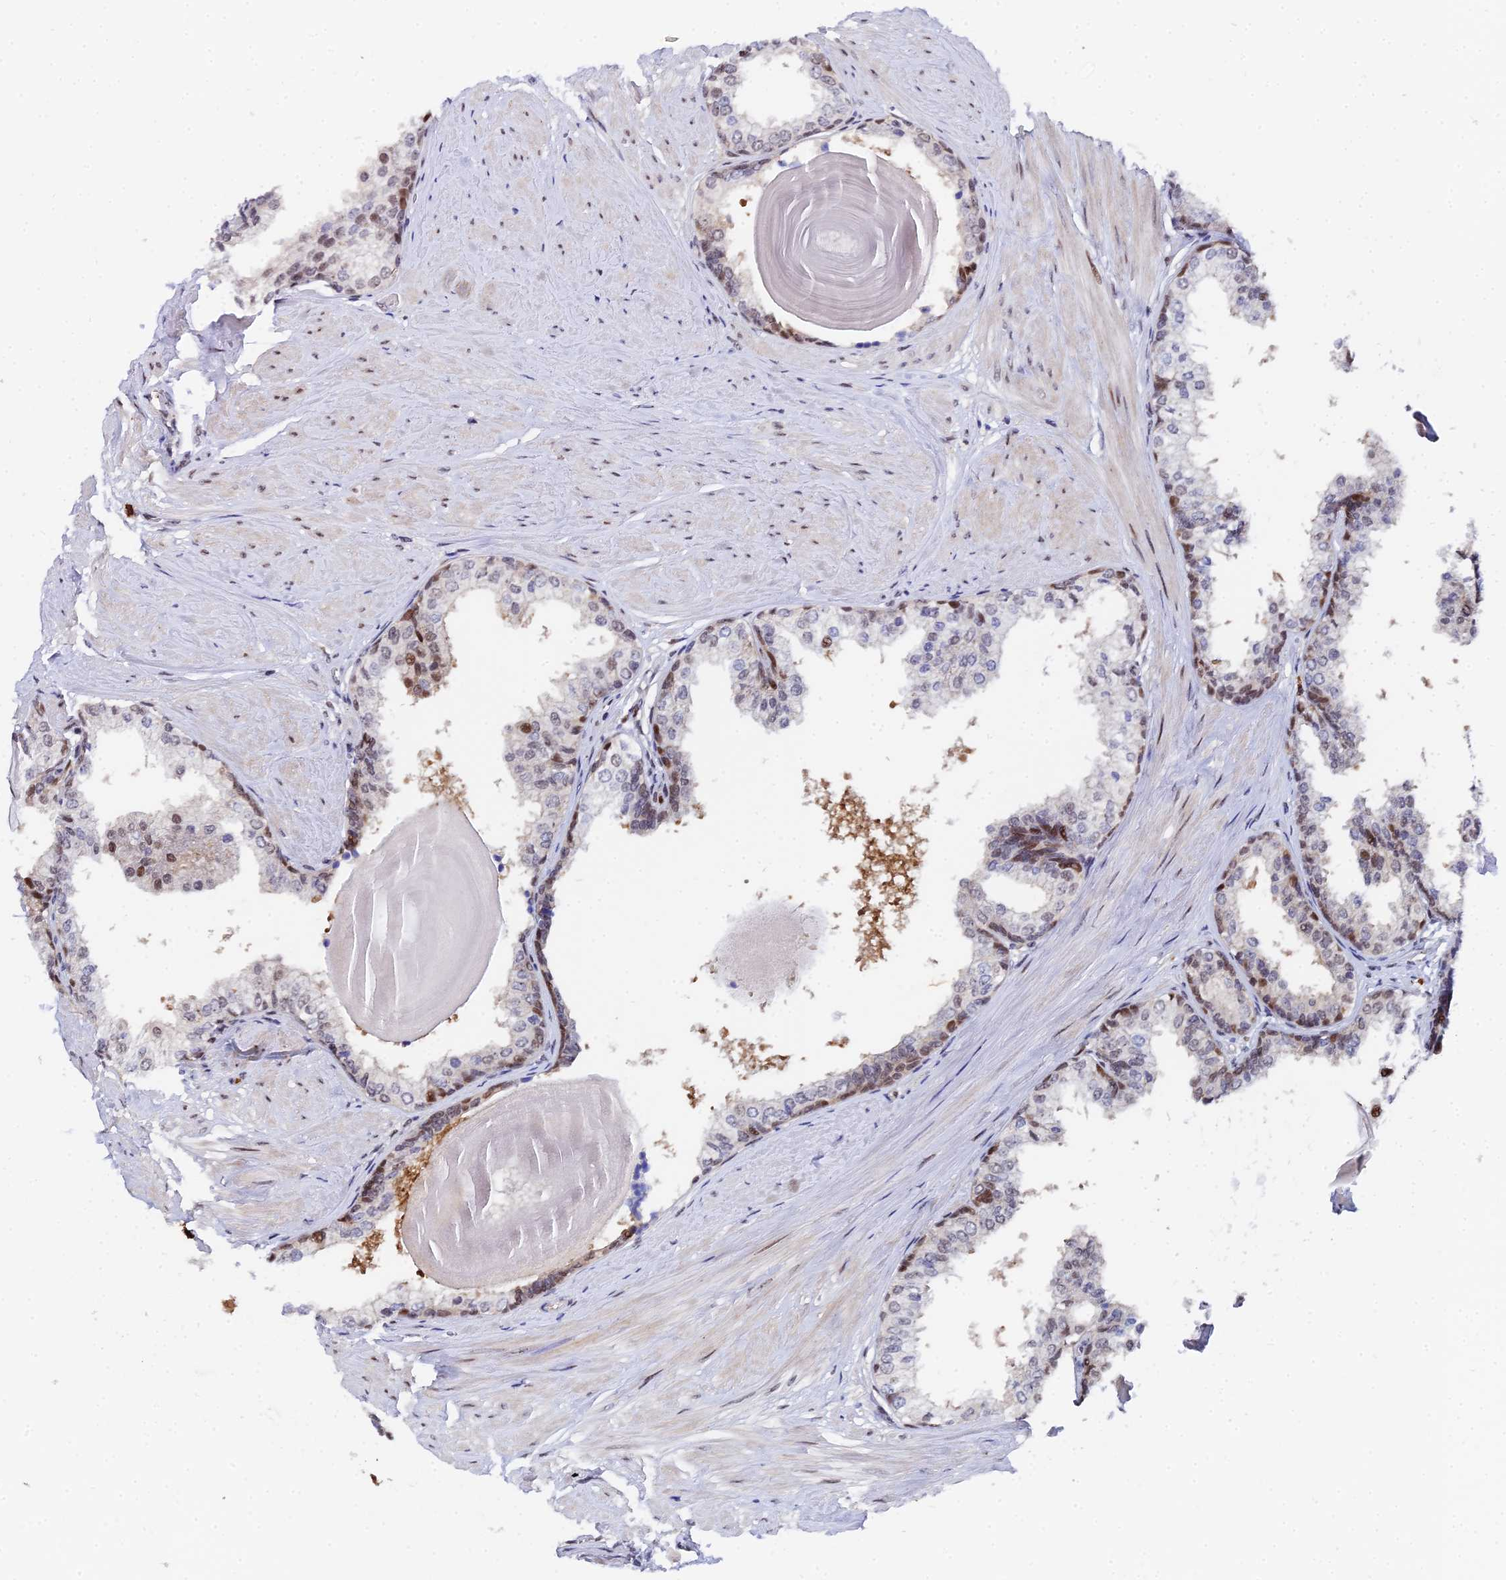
{"staining": {"intensity": "moderate", "quantity": "25%-75%", "location": "nuclear"}, "tissue": "prostate", "cell_type": "Glandular cells", "image_type": "normal", "snomed": [{"axis": "morphology", "description": "Normal tissue, NOS"}, {"axis": "topography", "description": "Prostate"}], "caption": "A photomicrograph showing moderate nuclear positivity in approximately 25%-75% of glandular cells in normal prostate, as visualized by brown immunohistochemical staining.", "gene": "TIFA", "patient": {"sex": "male", "age": 48}}